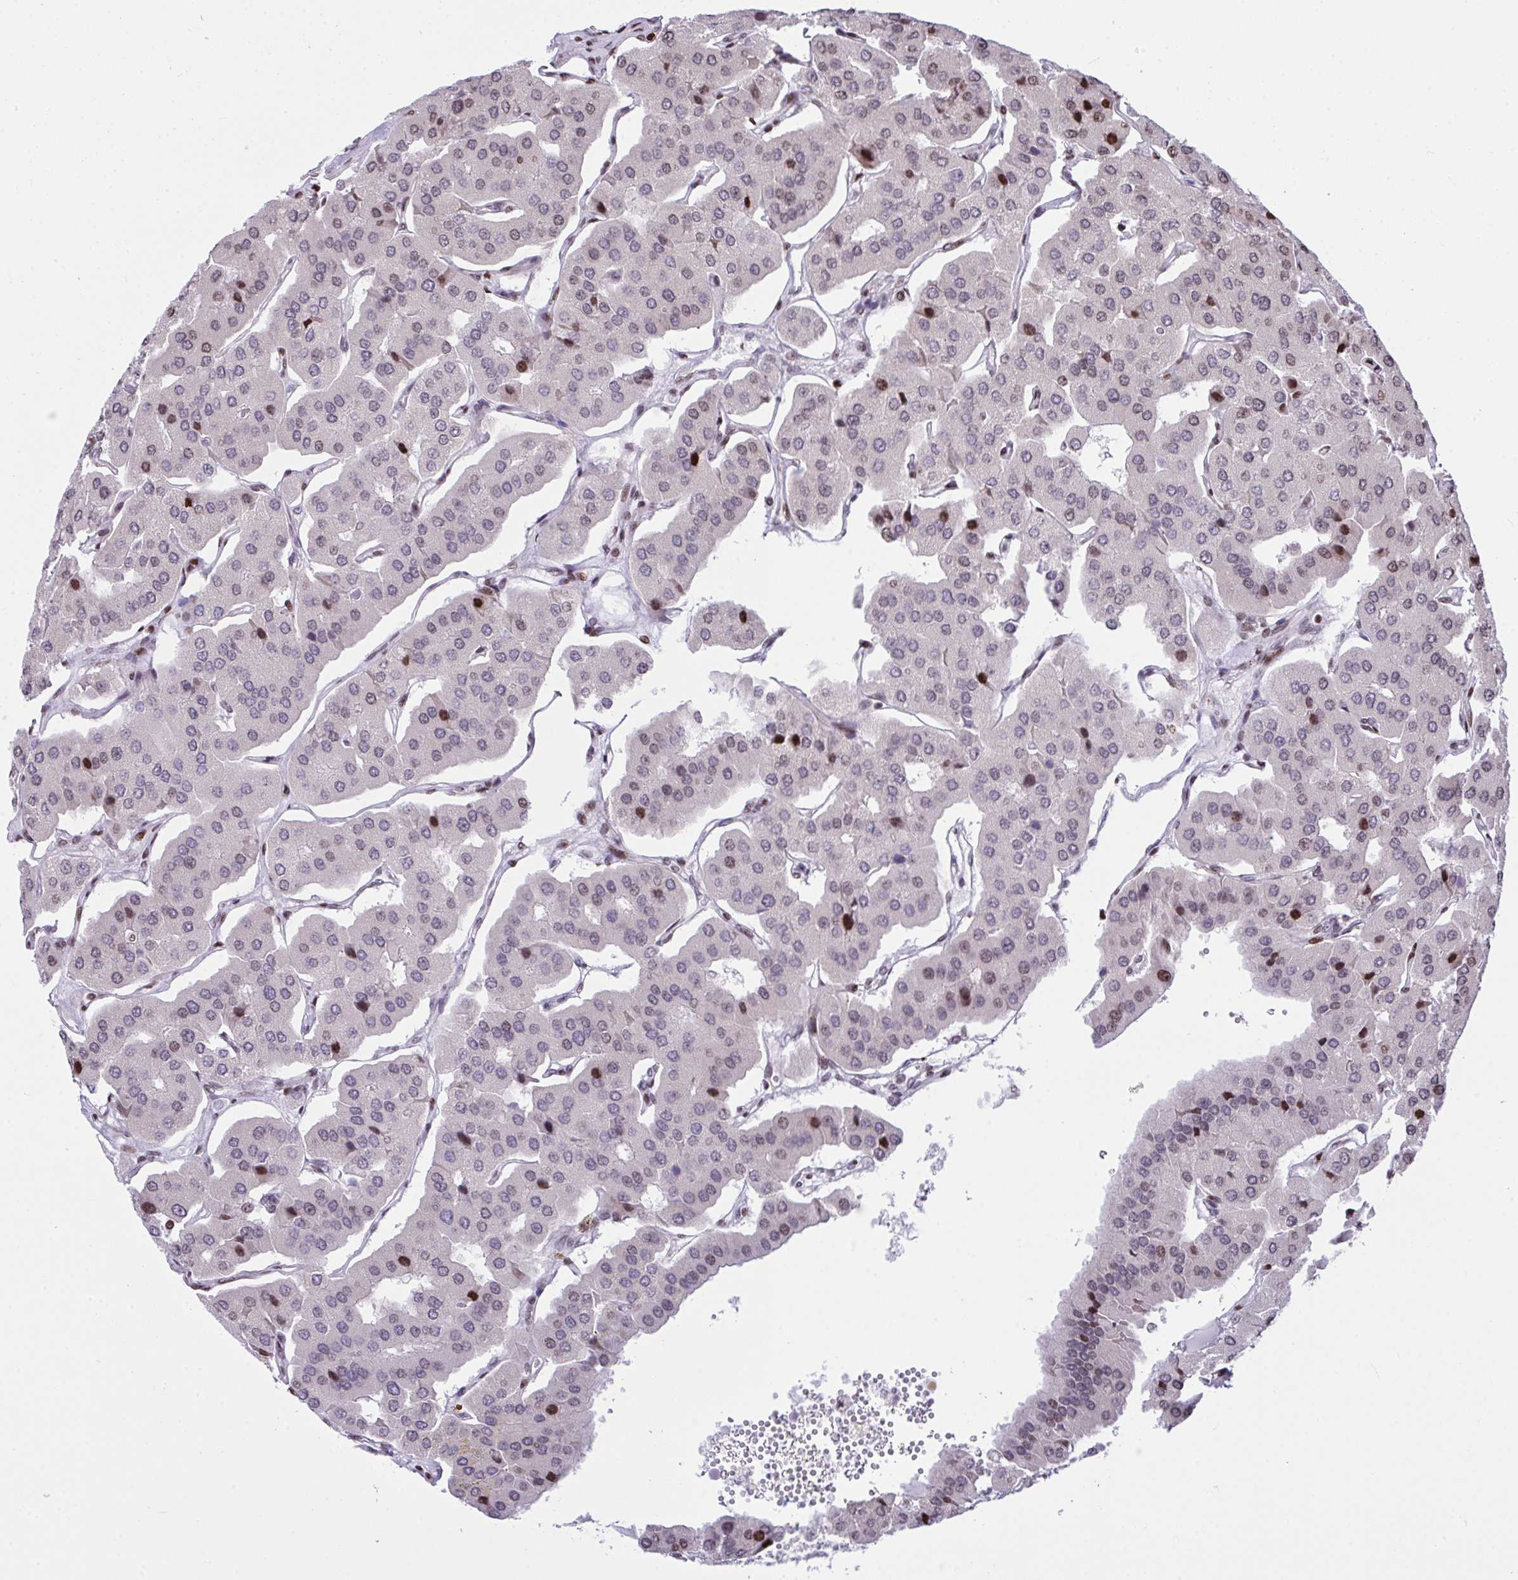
{"staining": {"intensity": "moderate", "quantity": "<25%", "location": "nuclear"}, "tissue": "parathyroid gland", "cell_type": "Glandular cells", "image_type": "normal", "snomed": [{"axis": "morphology", "description": "Normal tissue, NOS"}, {"axis": "morphology", "description": "Adenoma, NOS"}, {"axis": "topography", "description": "Parathyroid gland"}], "caption": "This micrograph demonstrates immunohistochemistry (IHC) staining of benign parathyroid gland, with low moderate nuclear positivity in approximately <25% of glandular cells.", "gene": "RAPGEF5", "patient": {"sex": "female", "age": 86}}